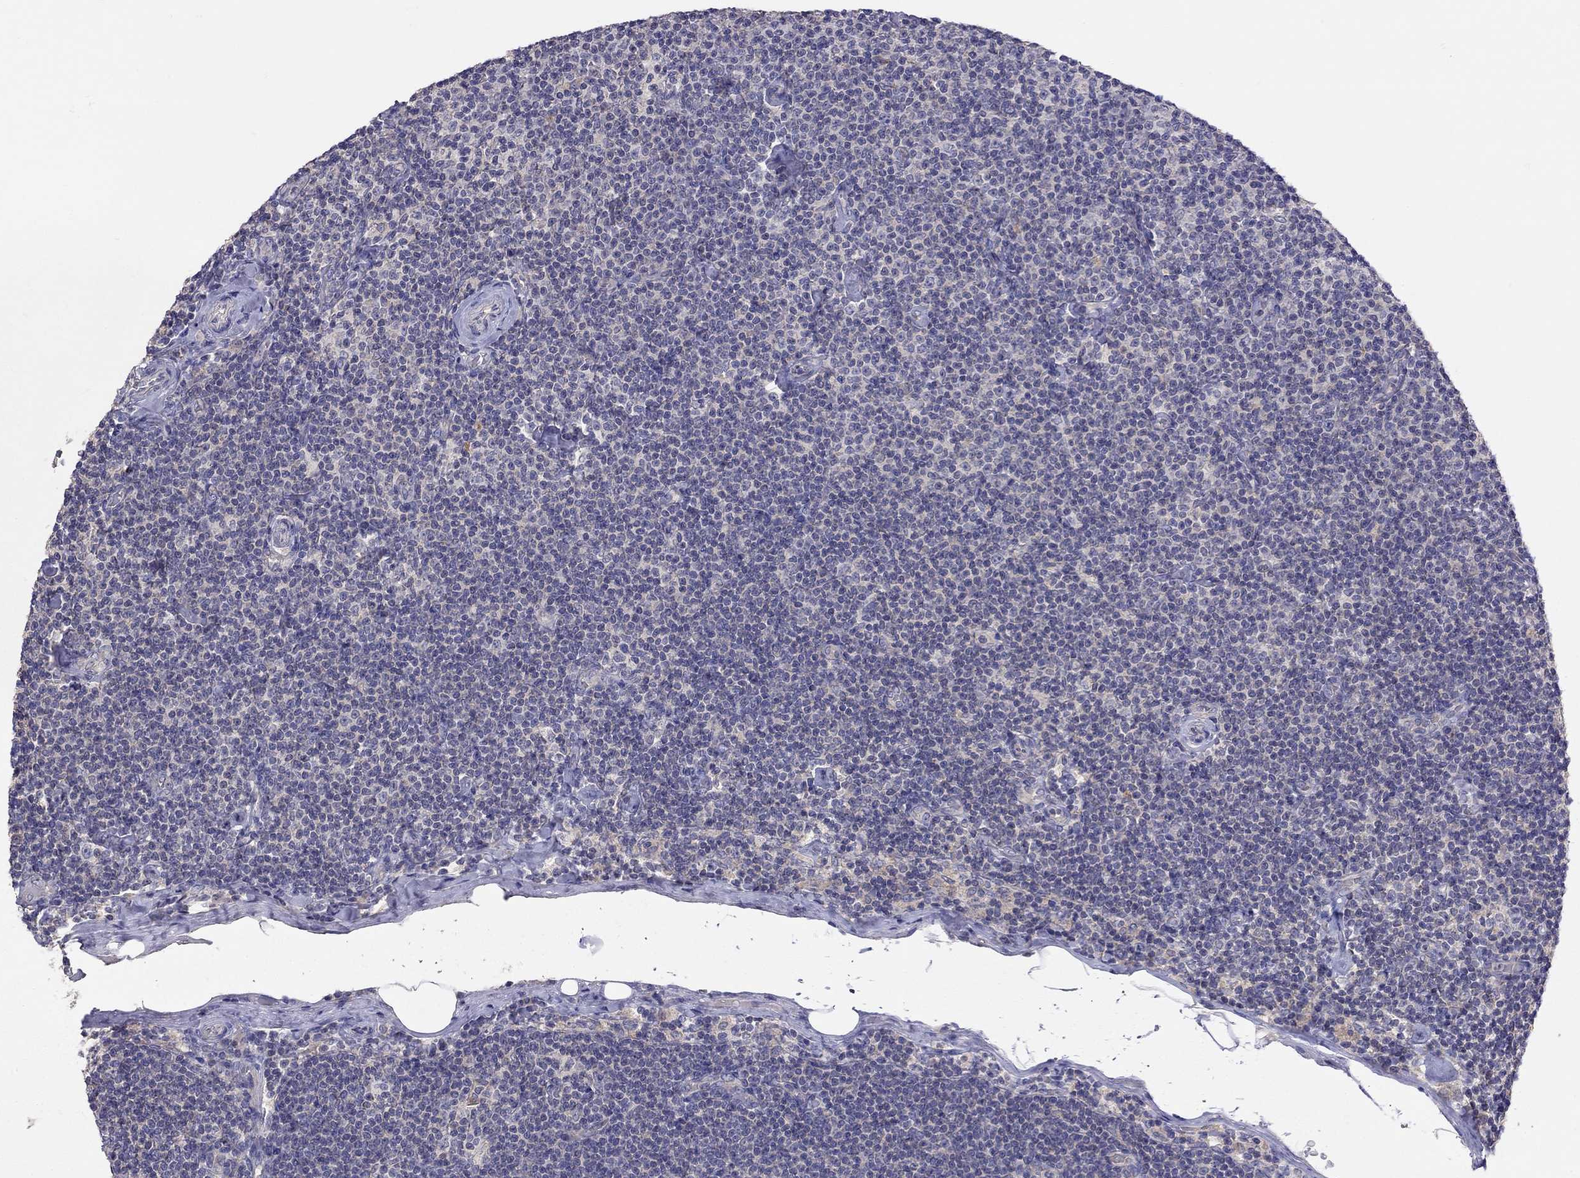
{"staining": {"intensity": "negative", "quantity": "none", "location": "none"}, "tissue": "lymphoma", "cell_type": "Tumor cells", "image_type": "cancer", "snomed": [{"axis": "morphology", "description": "Malignant lymphoma, non-Hodgkin's type, Low grade"}, {"axis": "topography", "description": "Lymph node"}], "caption": "DAB immunohistochemical staining of malignant lymphoma, non-Hodgkin's type (low-grade) reveals no significant positivity in tumor cells. (Stains: DAB immunohistochemistry (IHC) with hematoxylin counter stain, Microscopy: brightfield microscopy at high magnification).", "gene": "RTP5", "patient": {"sex": "male", "age": 81}}